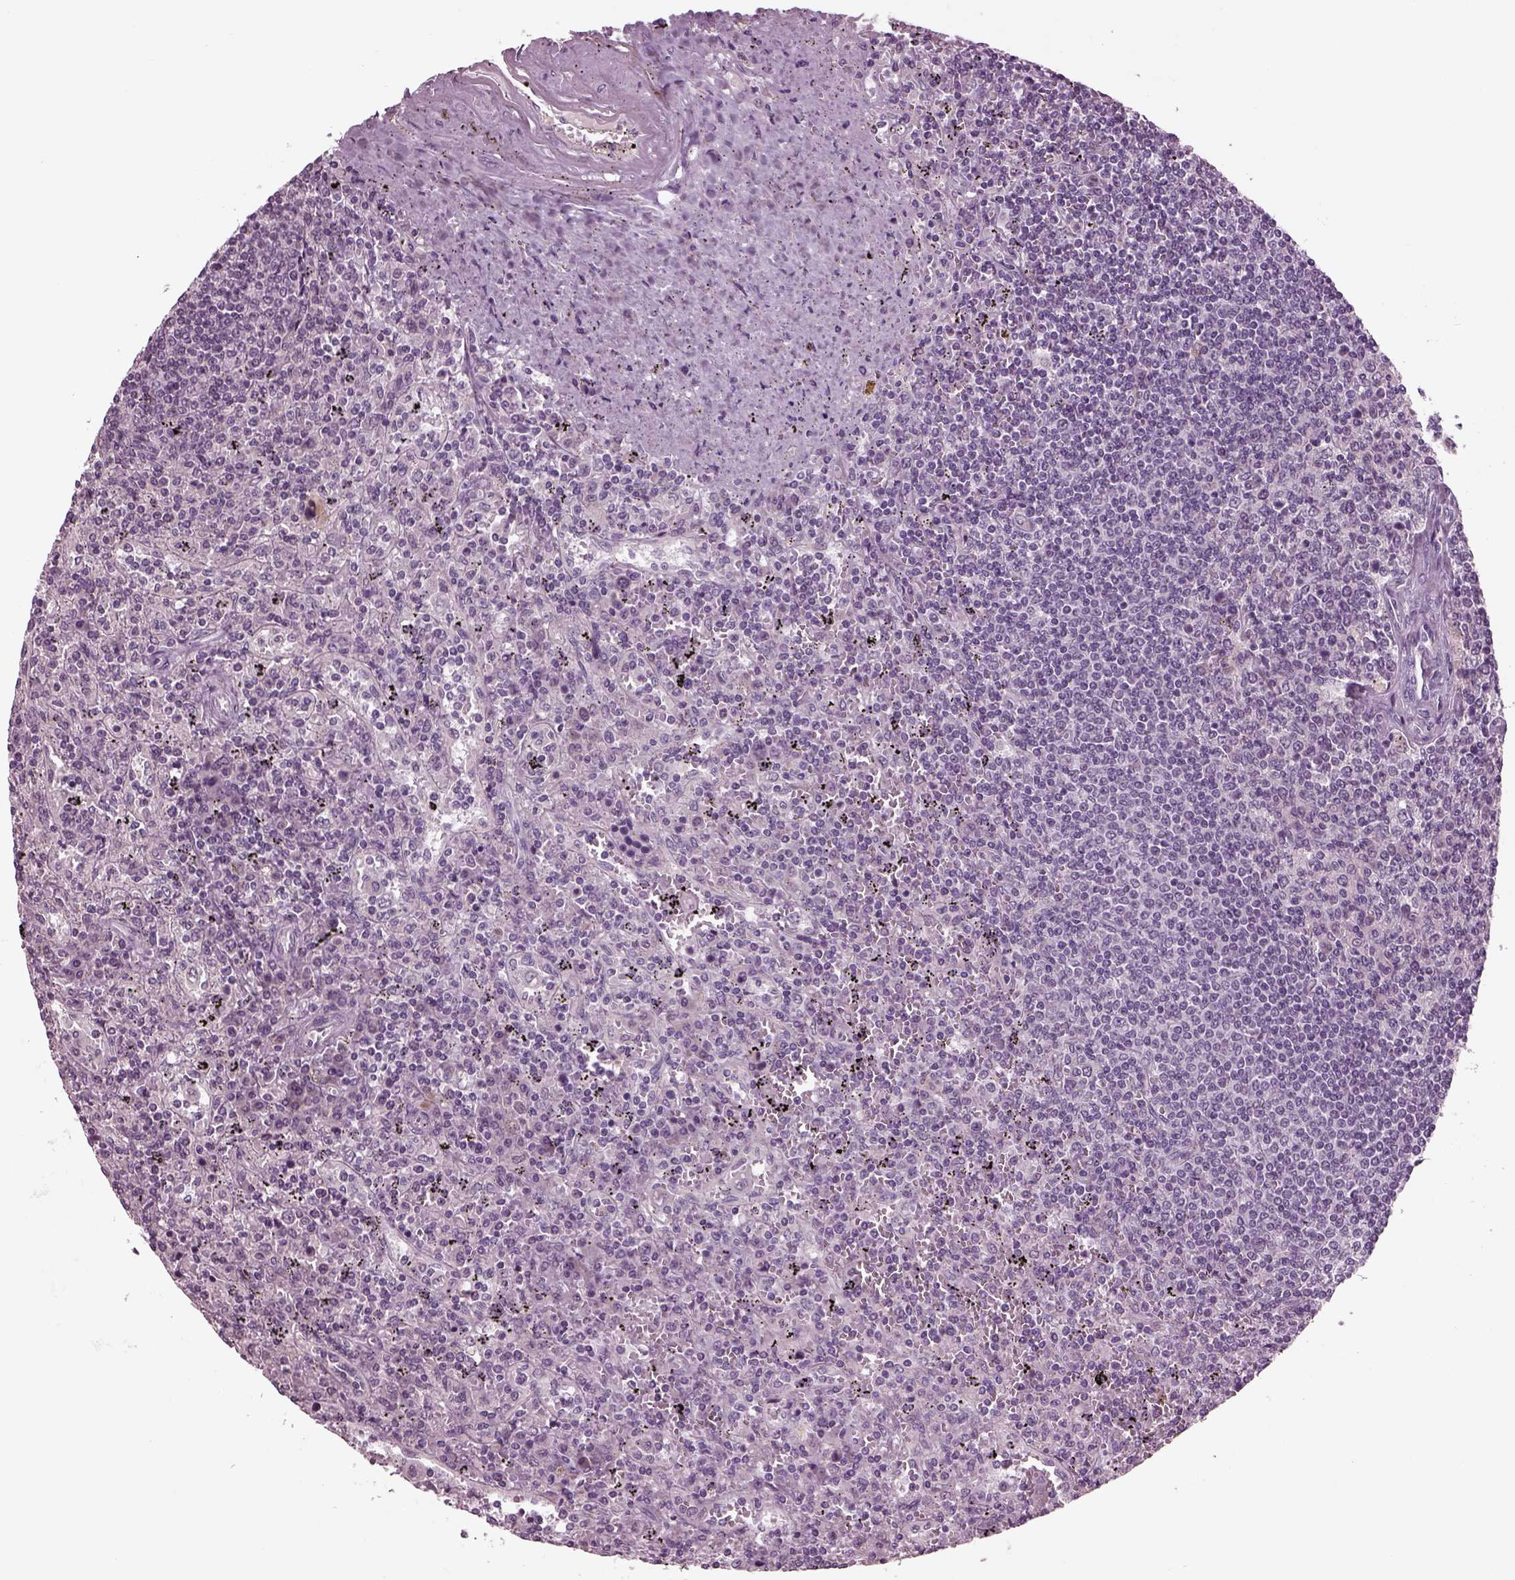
{"staining": {"intensity": "negative", "quantity": "none", "location": "none"}, "tissue": "lymphoma", "cell_type": "Tumor cells", "image_type": "cancer", "snomed": [{"axis": "morphology", "description": "Malignant lymphoma, non-Hodgkin's type, Low grade"}, {"axis": "topography", "description": "Spleen"}], "caption": "Immunohistochemistry (IHC) micrograph of malignant lymphoma, non-Hodgkin's type (low-grade) stained for a protein (brown), which exhibits no expression in tumor cells.", "gene": "CLCN4", "patient": {"sex": "male", "age": 62}}